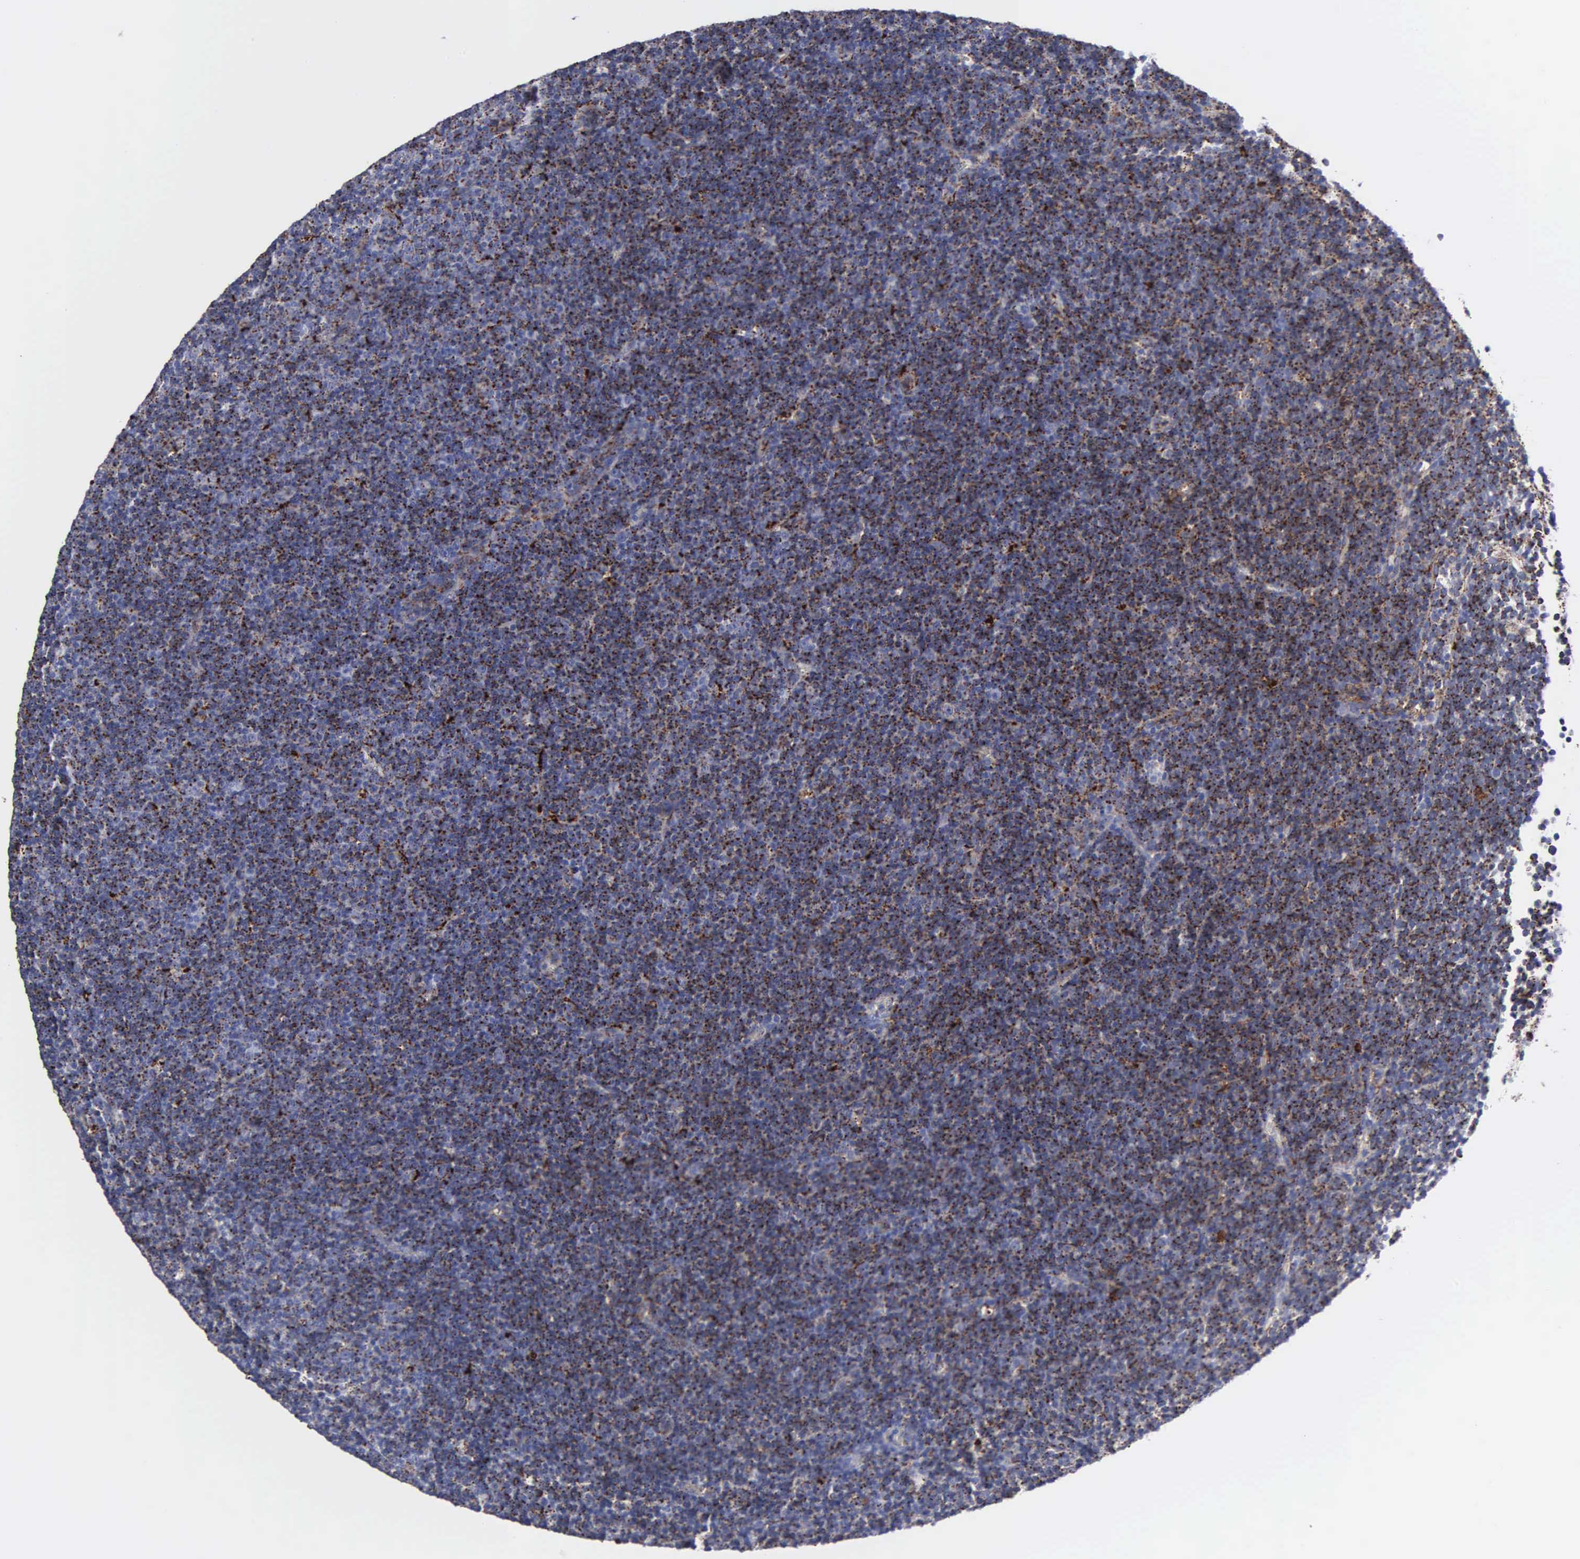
{"staining": {"intensity": "moderate", "quantity": "25%-75%", "location": "cytoplasmic/membranous"}, "tissue": "lymphoma", "cell_type": "Tumor cells", "image_type": "cancer", "snomed": [{"axis": "morphology", "description": "Malignant lymphoma, non-Hodgkin's type, Low grade"}, {"axis": "topography", "description": "Lymph node"}], "caption": "Protein staining shows moderate cytoplasmic/membranous positivity in approximately 25%-75% of tumor cells in low-grade malignant lymphoma, non-Hodgkin's type. Using DAB (brown) and hematoxylin (blue) stains, captured at high magnification using brightfield microscopy.", "gene": "CTSH", "patient": {"sex": "male", "age": 57}}